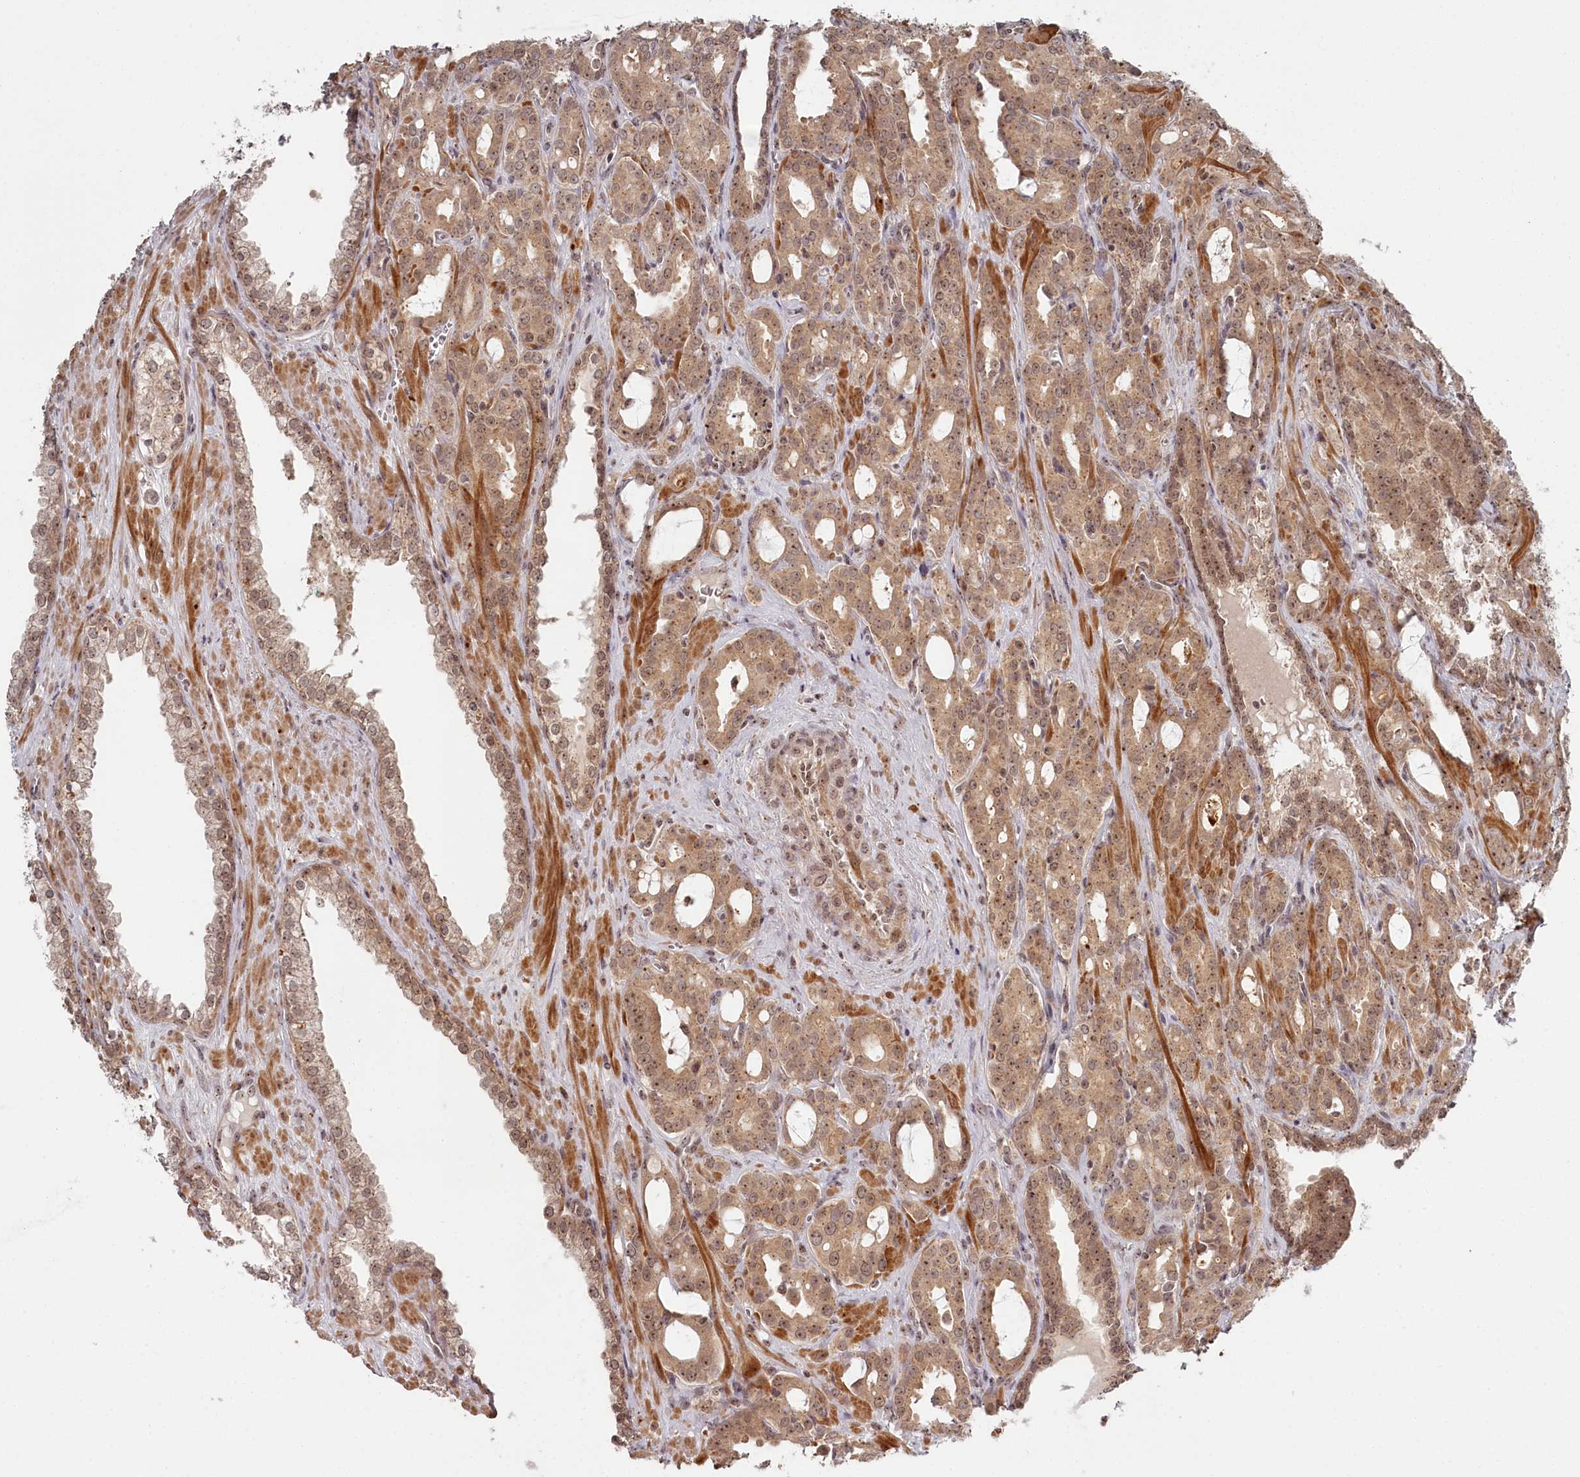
{"staining": {"intensity": "moderate", "quantity": ">75%", "location": "cytoplasmic/membranous,nuclear"}, "tissue": "prostate cancer", "cell_type": "Tumor cells", "image_type": "cancer", "snomed": [{"axis": "morphology", "description": "Adenocarcinoma, High grade"}, {"axis": "topography", "description": "Prostate"}], "caption": "DAB immunohistochemical staining of high-grade adenocarcinoma (prostate) shows moderate cytoplasmic/membranous and nuclear protein expression in approximately >75% of tumor cells. (DAB (3,3'-diaminobenzidine) IHC with brightfield microscopy, high magnification).", "gene": "EXOSC1", "patient": {"sex": "male", "age": 72}}